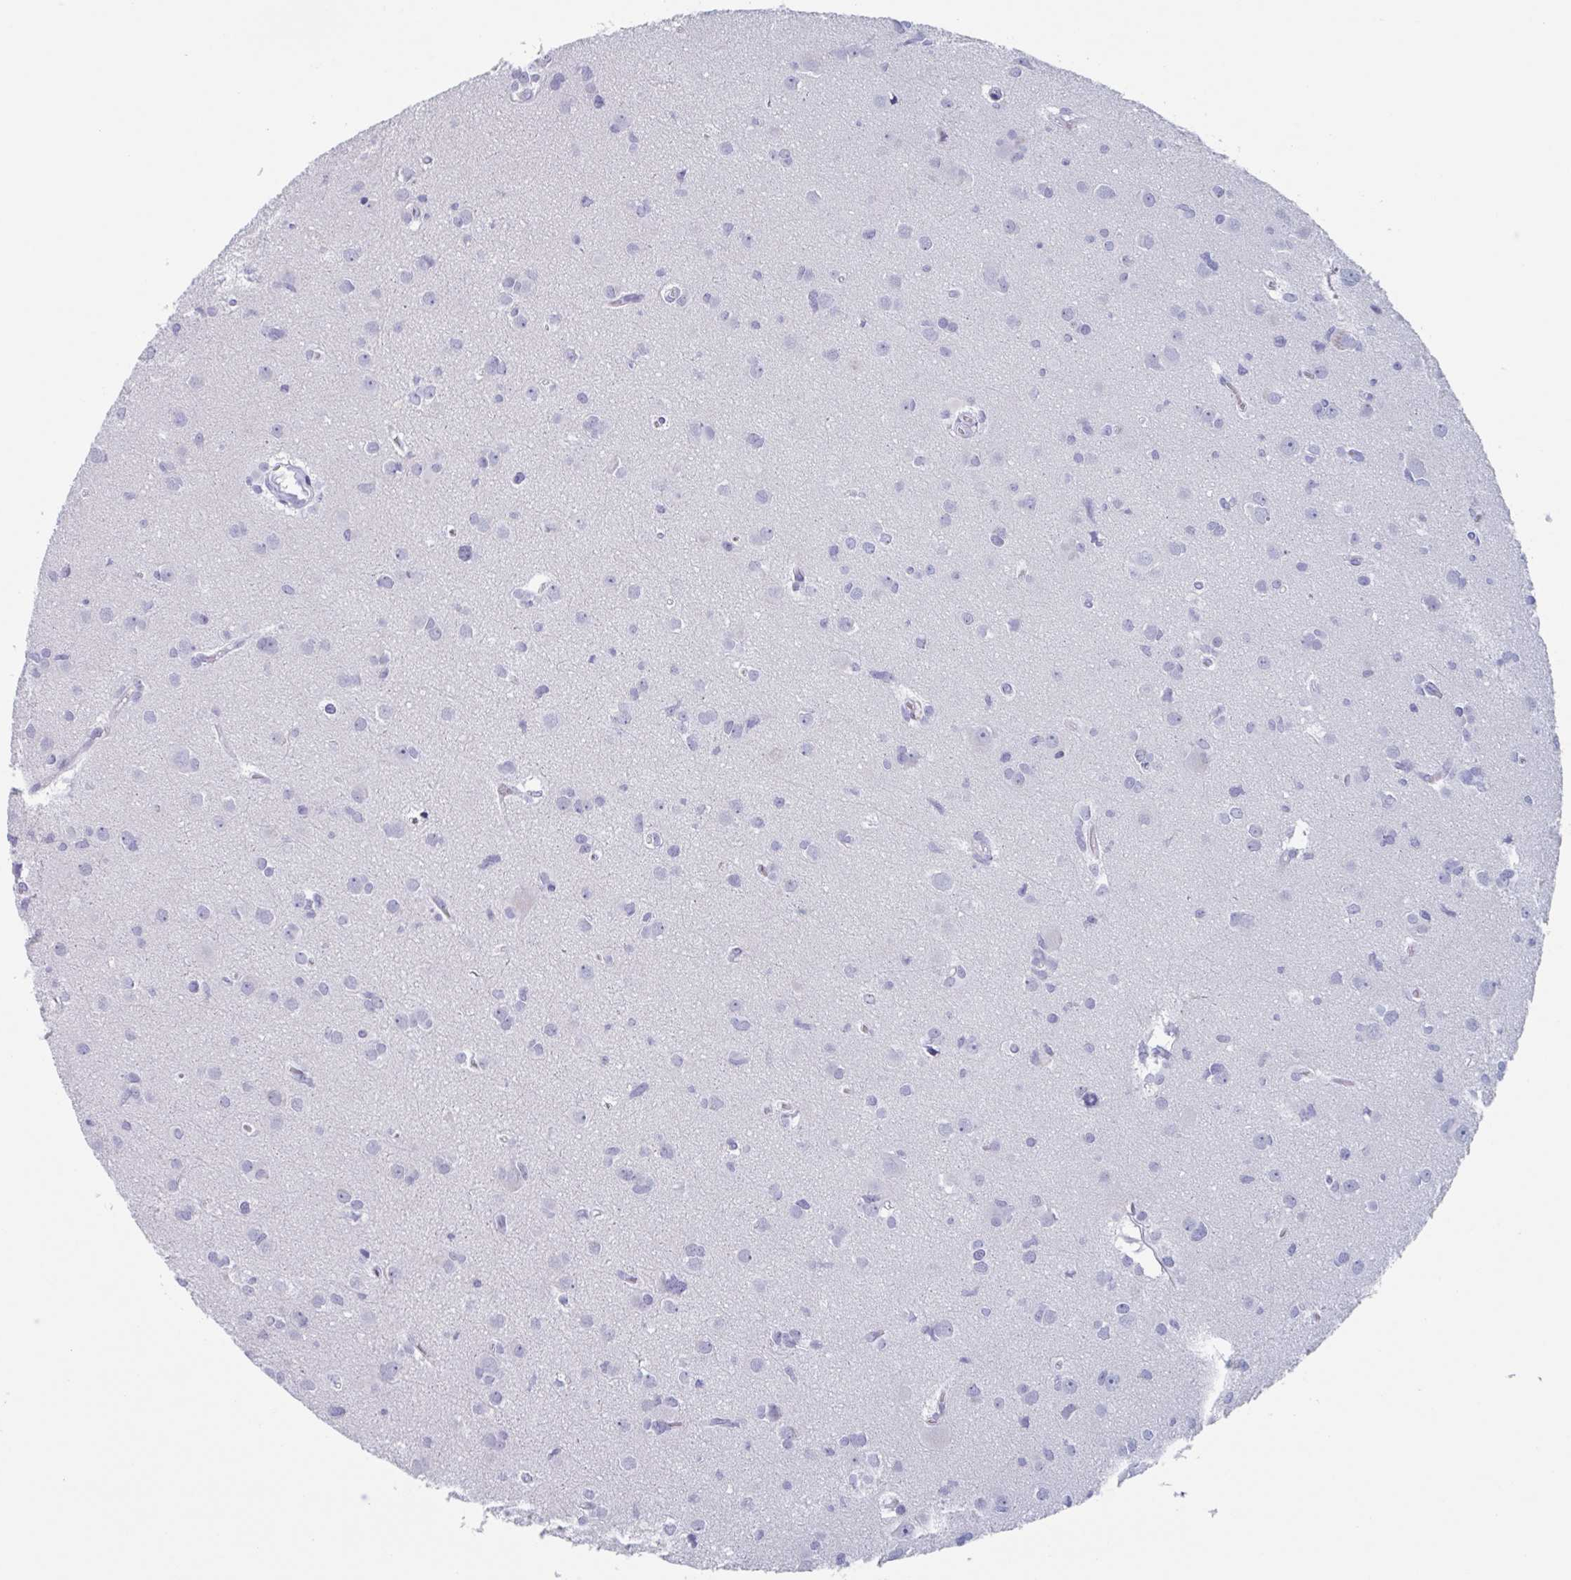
{"staining": {"intensity": "negative", "quantity": "none", "location": "none"}, "tissue": "glioma", "cell_type": "Tumor cells", "image_type": "cancer", "snomed": [{"axis": "morphology", "description": "Glioma, malignant, High grade"}, {"axis": "topography", "description": "Brain"}], "caption": "IHC micrograph of neoplastic tissue: glioma stained with DAB reveals no significant protein expression in tumor cells.", "gene": "HSD11B2", "patient": {"sex": "male", "age": 23}}